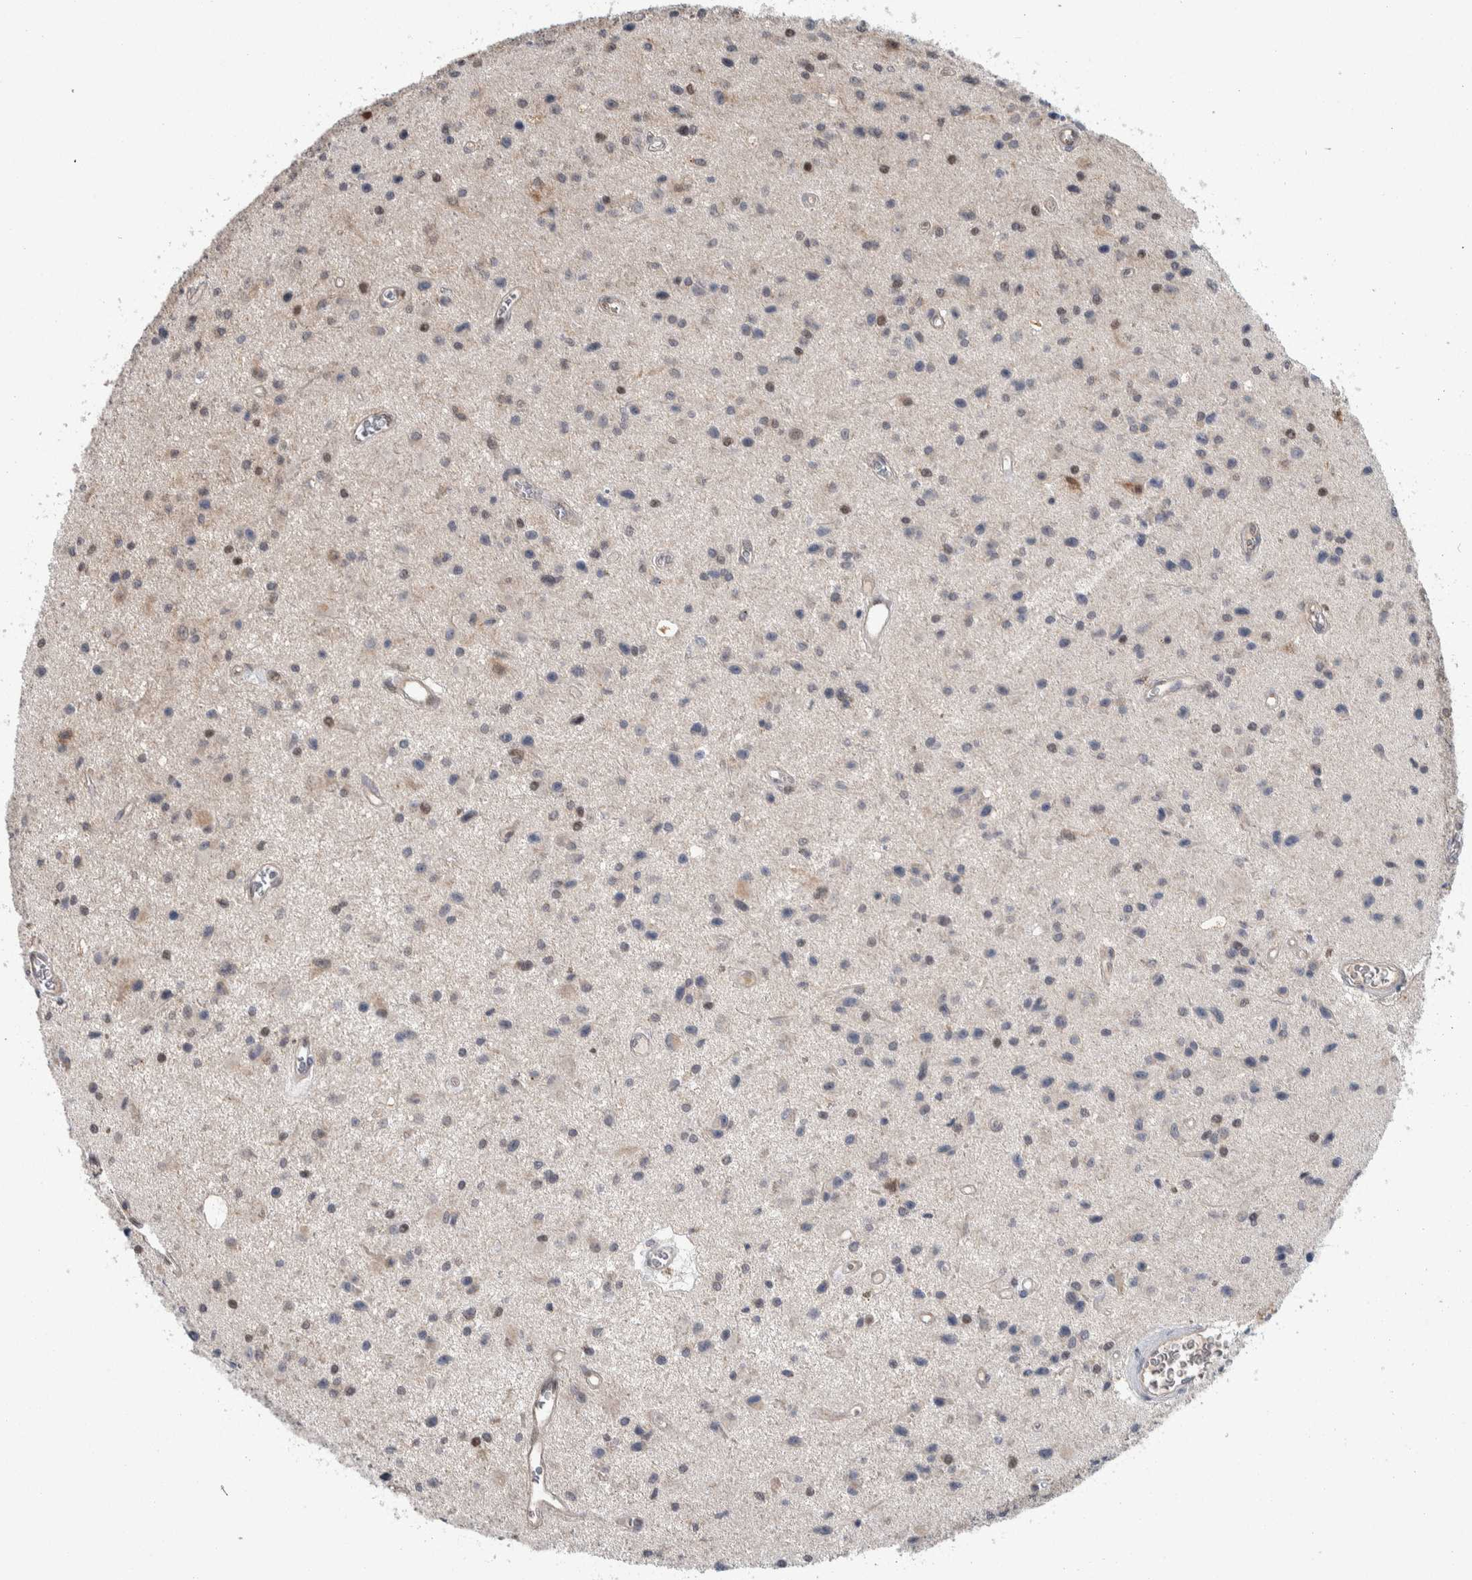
{"staining": {"intensity": "negative", "quantity": "none", "location": "none"}, "tissue": "glioma", "cell_type": "Tumor cells", "image_type": "cancer", "snomed": [{"axis": "morphology", "description": "Glioma, malignant, Low grade"}, {"axis": "topography", "description": "Brain"}], "caption": "A high-resolution micrograph shows immunohistochemistry staining of glioma, which exhibits no significant expression in tumor cells.", "gene": "PTPA", "patient": {"sex": "male", "age": 58}}